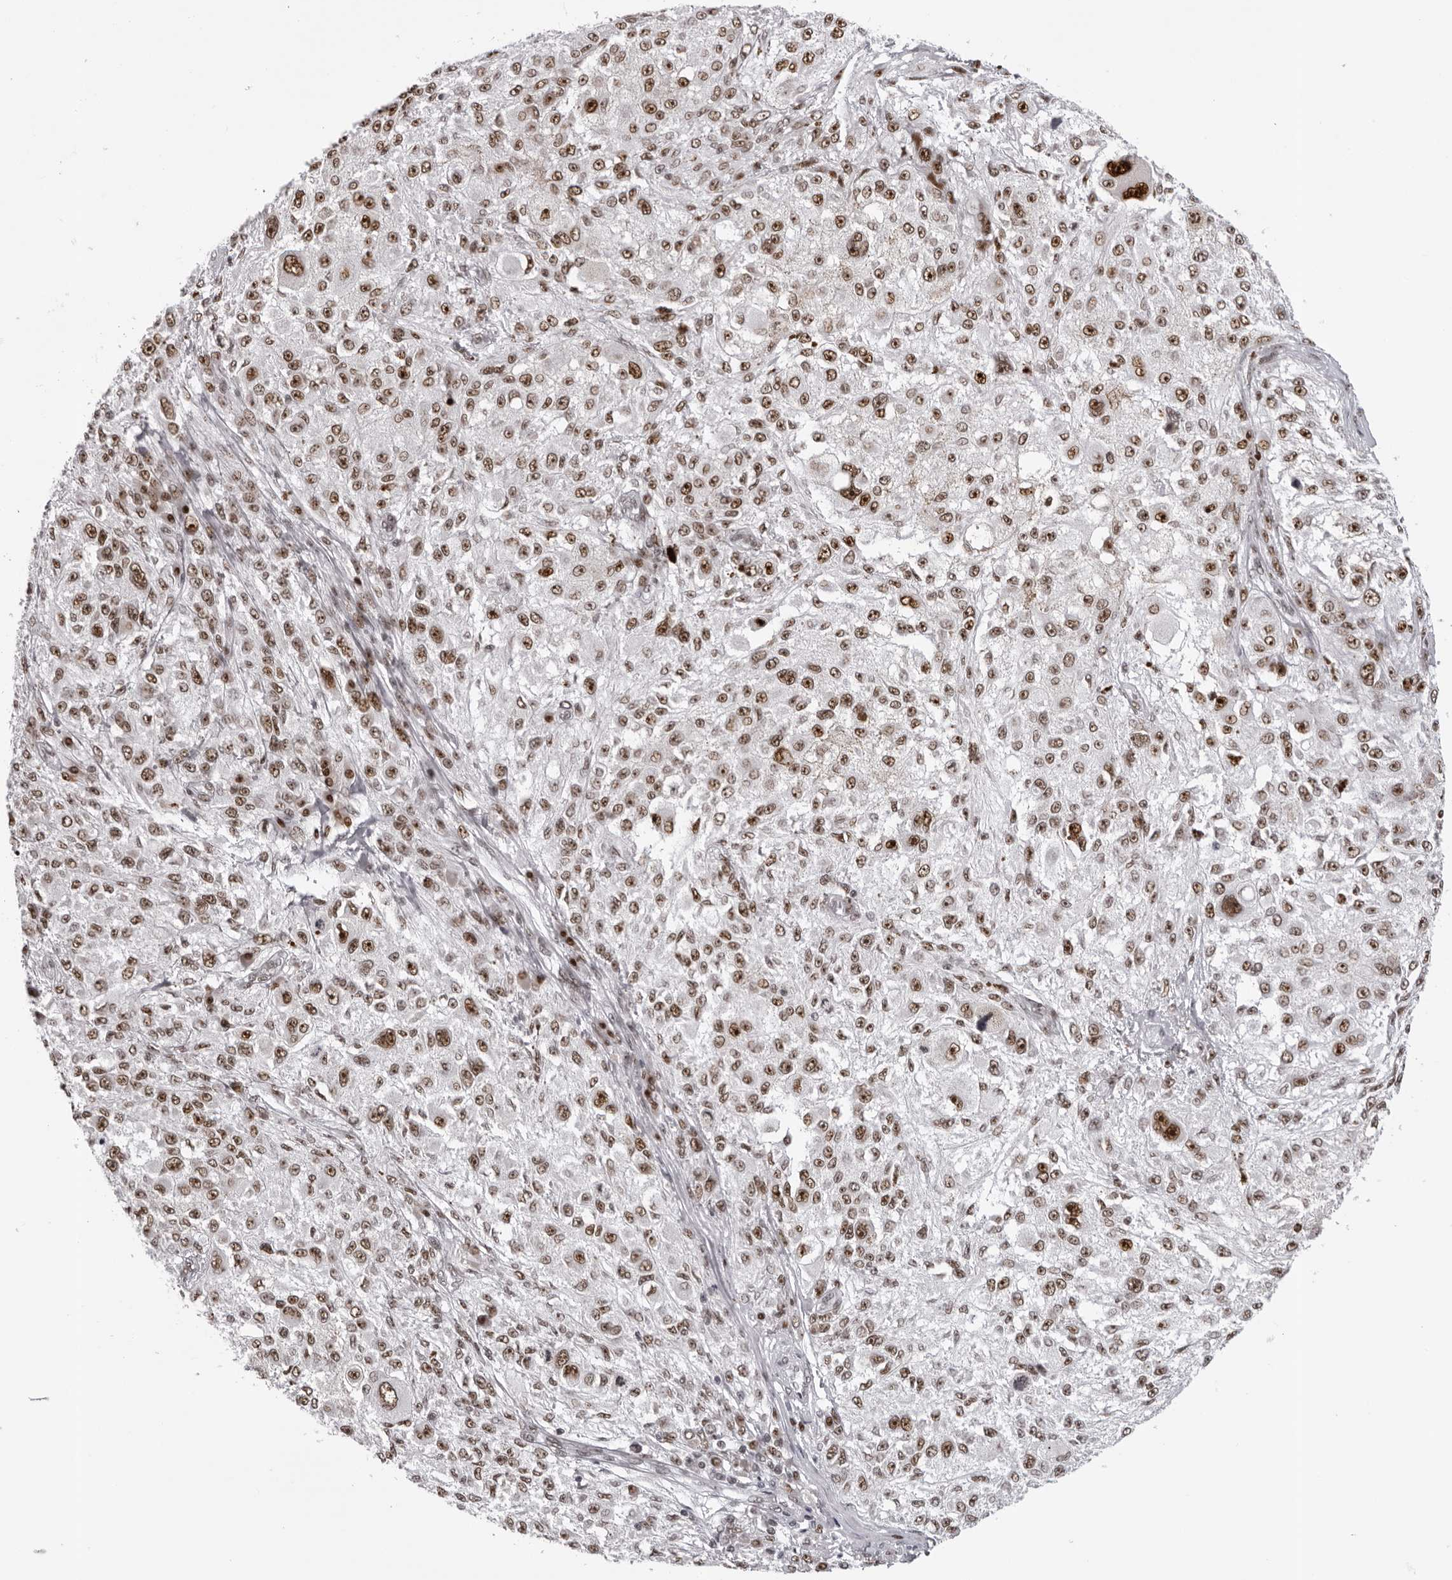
{"staining": {"intensity": "strong", "quantity": ">75%", "location": "nuclear"}, "tissue": "melanoma", "cell_type": "Tumor cells", "image_type": "cancer", "snomed": [{"axis": "morphology", "description": "Necrosis, NOS"}, {"axis": "morphology", "description": "Malignant melanoma, NOS"}, {"axis": "topography", "description": "Skin"}], "caption": "A brown stain highlights strong nuclear positivity of a protein in melanoma tumor cells.", "gene": "HEXIM2", "patient": {"sex": "female", "age": 87}}